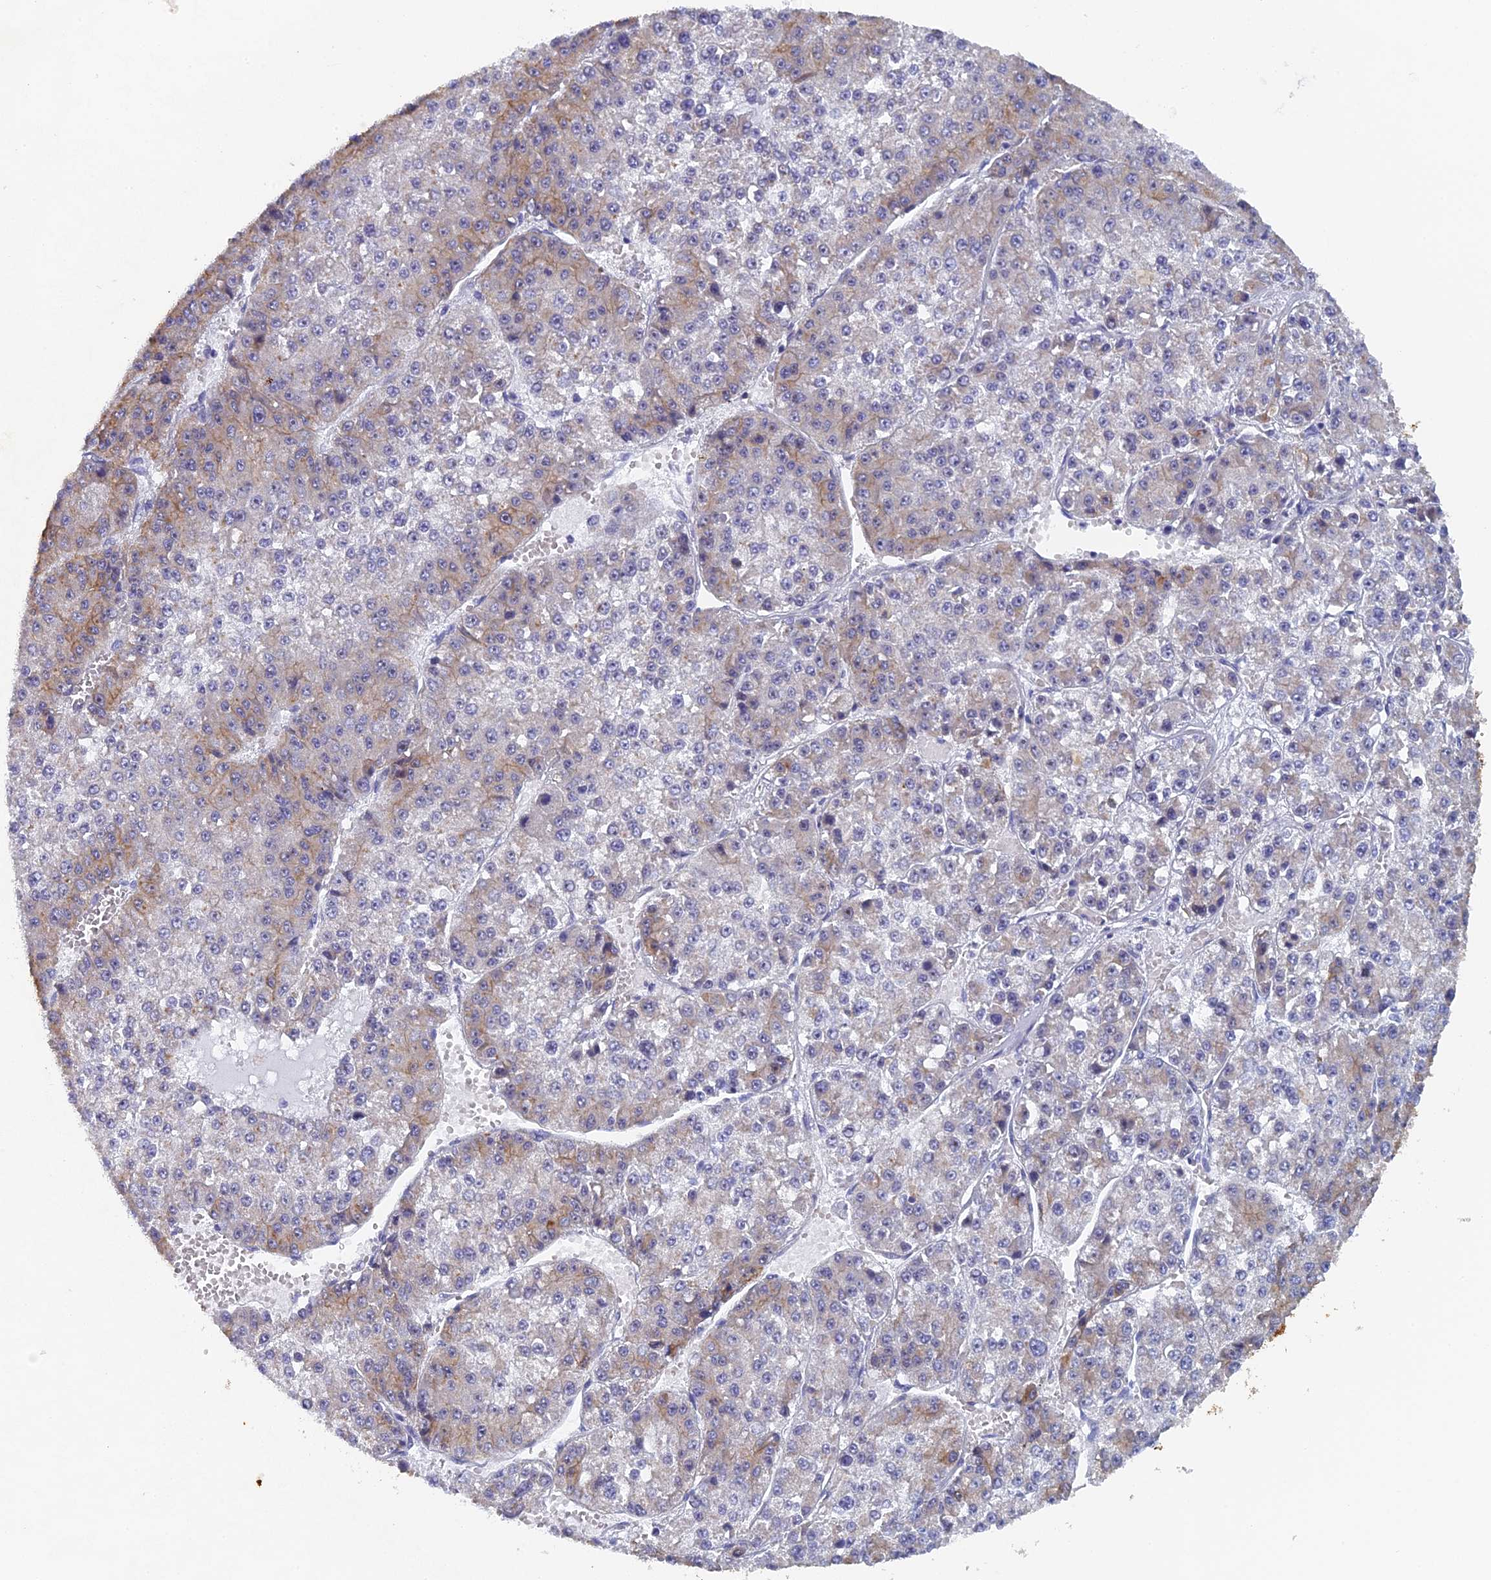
{"staining": {"intensity": "weak", "quantity": "<25%", "location": "cytoplasmic/membranous"}, "tissue": "liver cancer", "cell_type": "Tumor cells", "image_type": "cancer", "snomed": [{"axis": "morphology", "description": "Carcinoma, Hepatocellular, NOS"}, {"axis": "topography", "description": "Liver"}], "caption": "Immunohistochemistry (IHC) image of neoplastic tissue: liver cancer (hepatocellular carcinoma) stained with DAB exhibits no significant protein expression in tumor cells.", "gene": "SRFBP1", "patient": {"sex": "female", "age": 73}}